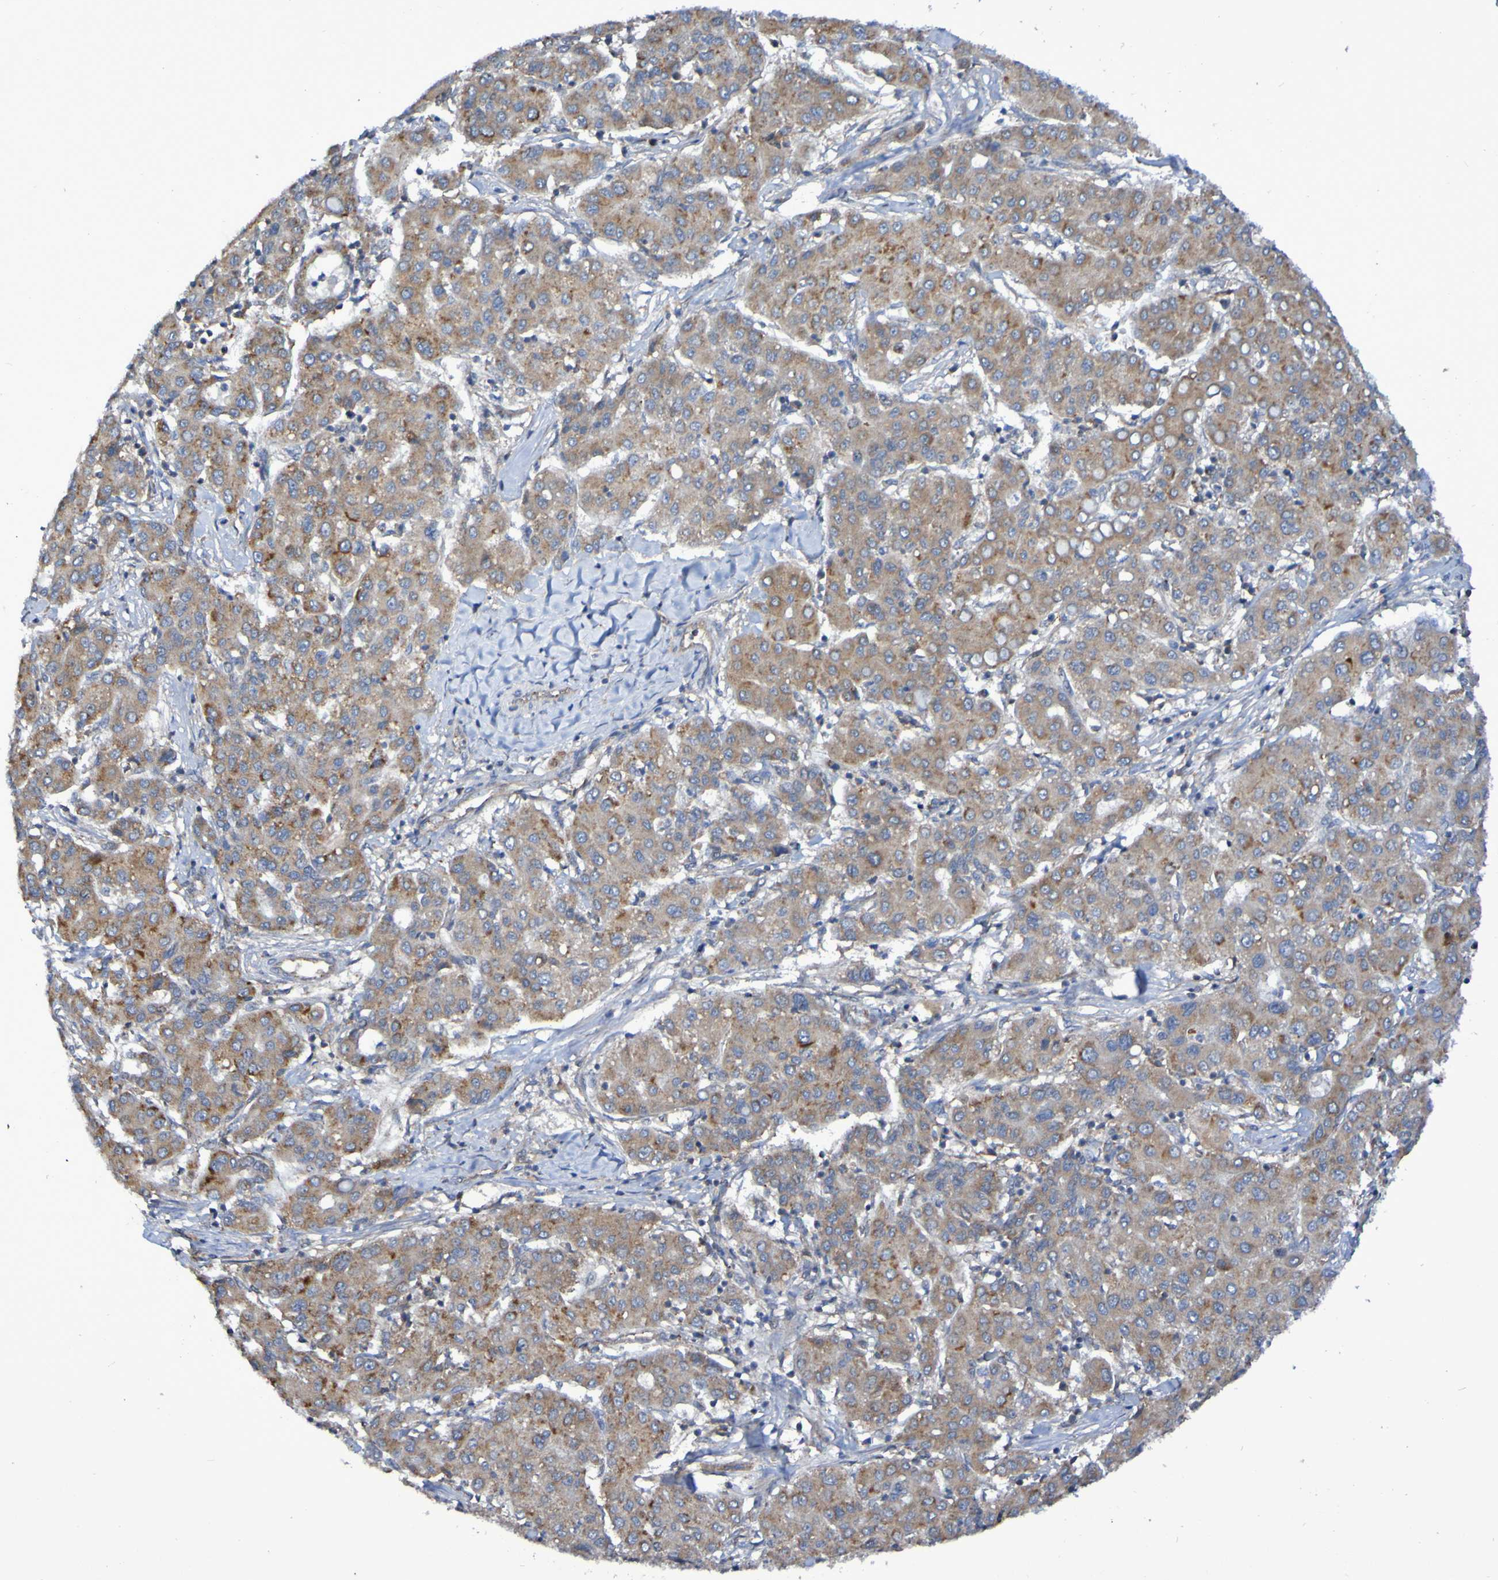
{"staining": {"intensity": "moderate", "quantity": ">75%", "location": "cytoplasmic/membranous"}, "tissue": "liver cancer", "cell_type": "Tumor cells", "image_type": "cancer", "snomed": [{"axis": "morphology", "description": "Carcinoma, Hepatocellular, NOS"}, {"axis": "topography", "description": "Liver"}], "caption": "The micrograph demonstrates staining of hepatocellular carcinoma (liver), revealing moderate cytoplasmic/membranous protein expression (brown color) within tumor cells.", "gene": "LMBRD2", "patient": {"sex": "male", "age": 65}}